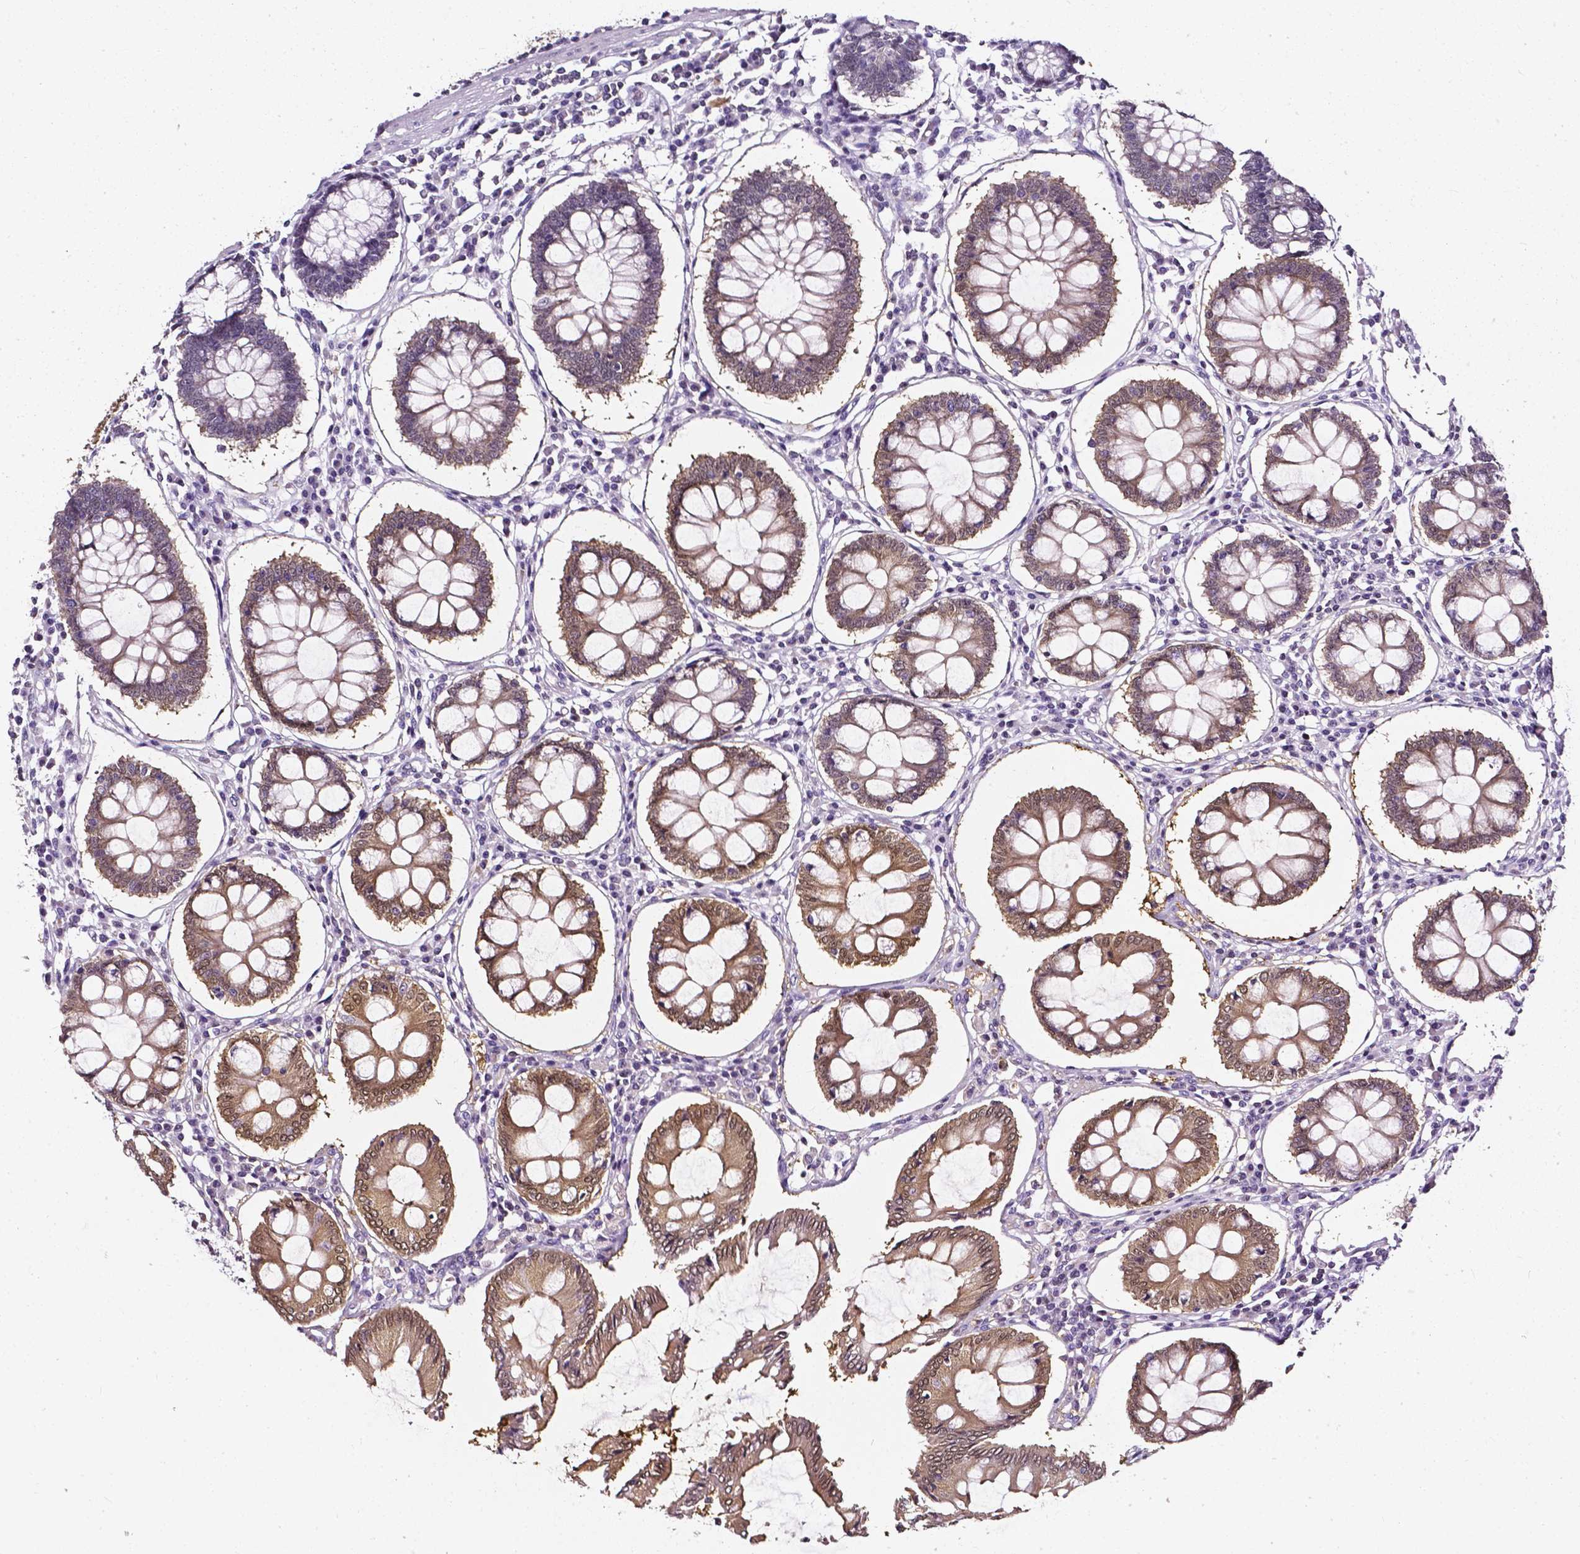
{"staining": {"intensity": "negative", "quantity": "none", "location": "none"}, "tissue": "colon", "cell_type": "Endothelial cells", "image_type": "normal", "snomed": [{"axis": "morphology", "description": "Normal tissue, NOS"}, {"axis": "morphology", "description": "Adenocarcinoma, NOS"}, {"axis": "topography", "description": "Colon"}], "caption": "An immunohistochemistry (IHC) photomicrograph of benign colon is shown. There is no staining in endothelial cells of colon. (DAB (3,3'-diaminobenzidine) immunohistochemistry visualized using brightfield microscopy, high magnification).", "gene": "AKR1B10", "patient": {"sex": "male", "age": 83}}